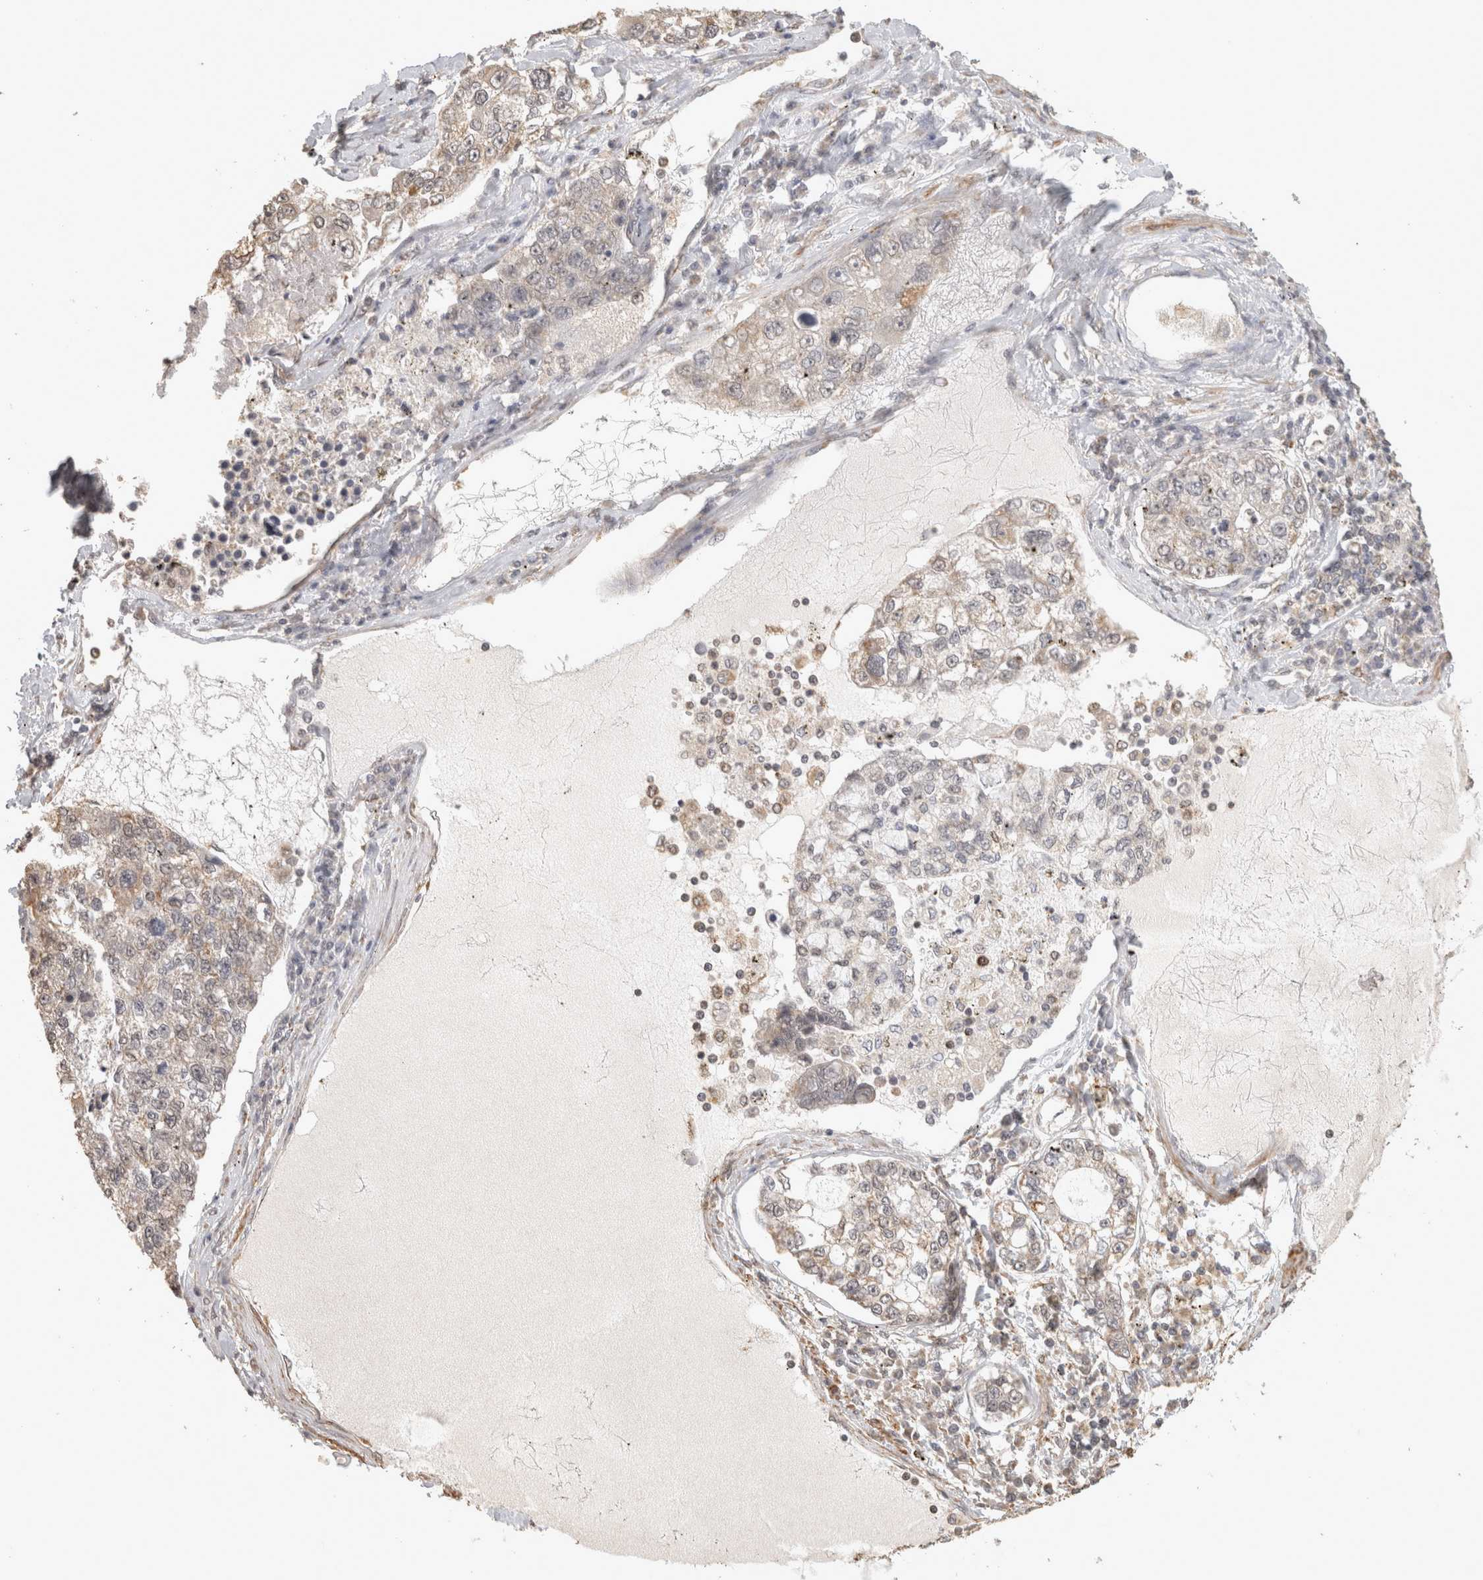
{"staining": {"intensity": "weak", "quantity": "<25%", "location": "cytoplasmic/membranous"}, "tissue": "lung cancer", "cell_type": "Tumor cells", "image_type": "cancer", "snomed": [{"axis": "morphology", "description": "Adenocarcinoma, NOS"}, {"axis": "topography", "description": "Lung"}], "caption": "Immunohistochemistry (IHC) of lung adenocarcinoma exhibits no positivity in tumor cells.", "gene": "BNIP3L", "patient": {"sex": "male", "age": 49}}